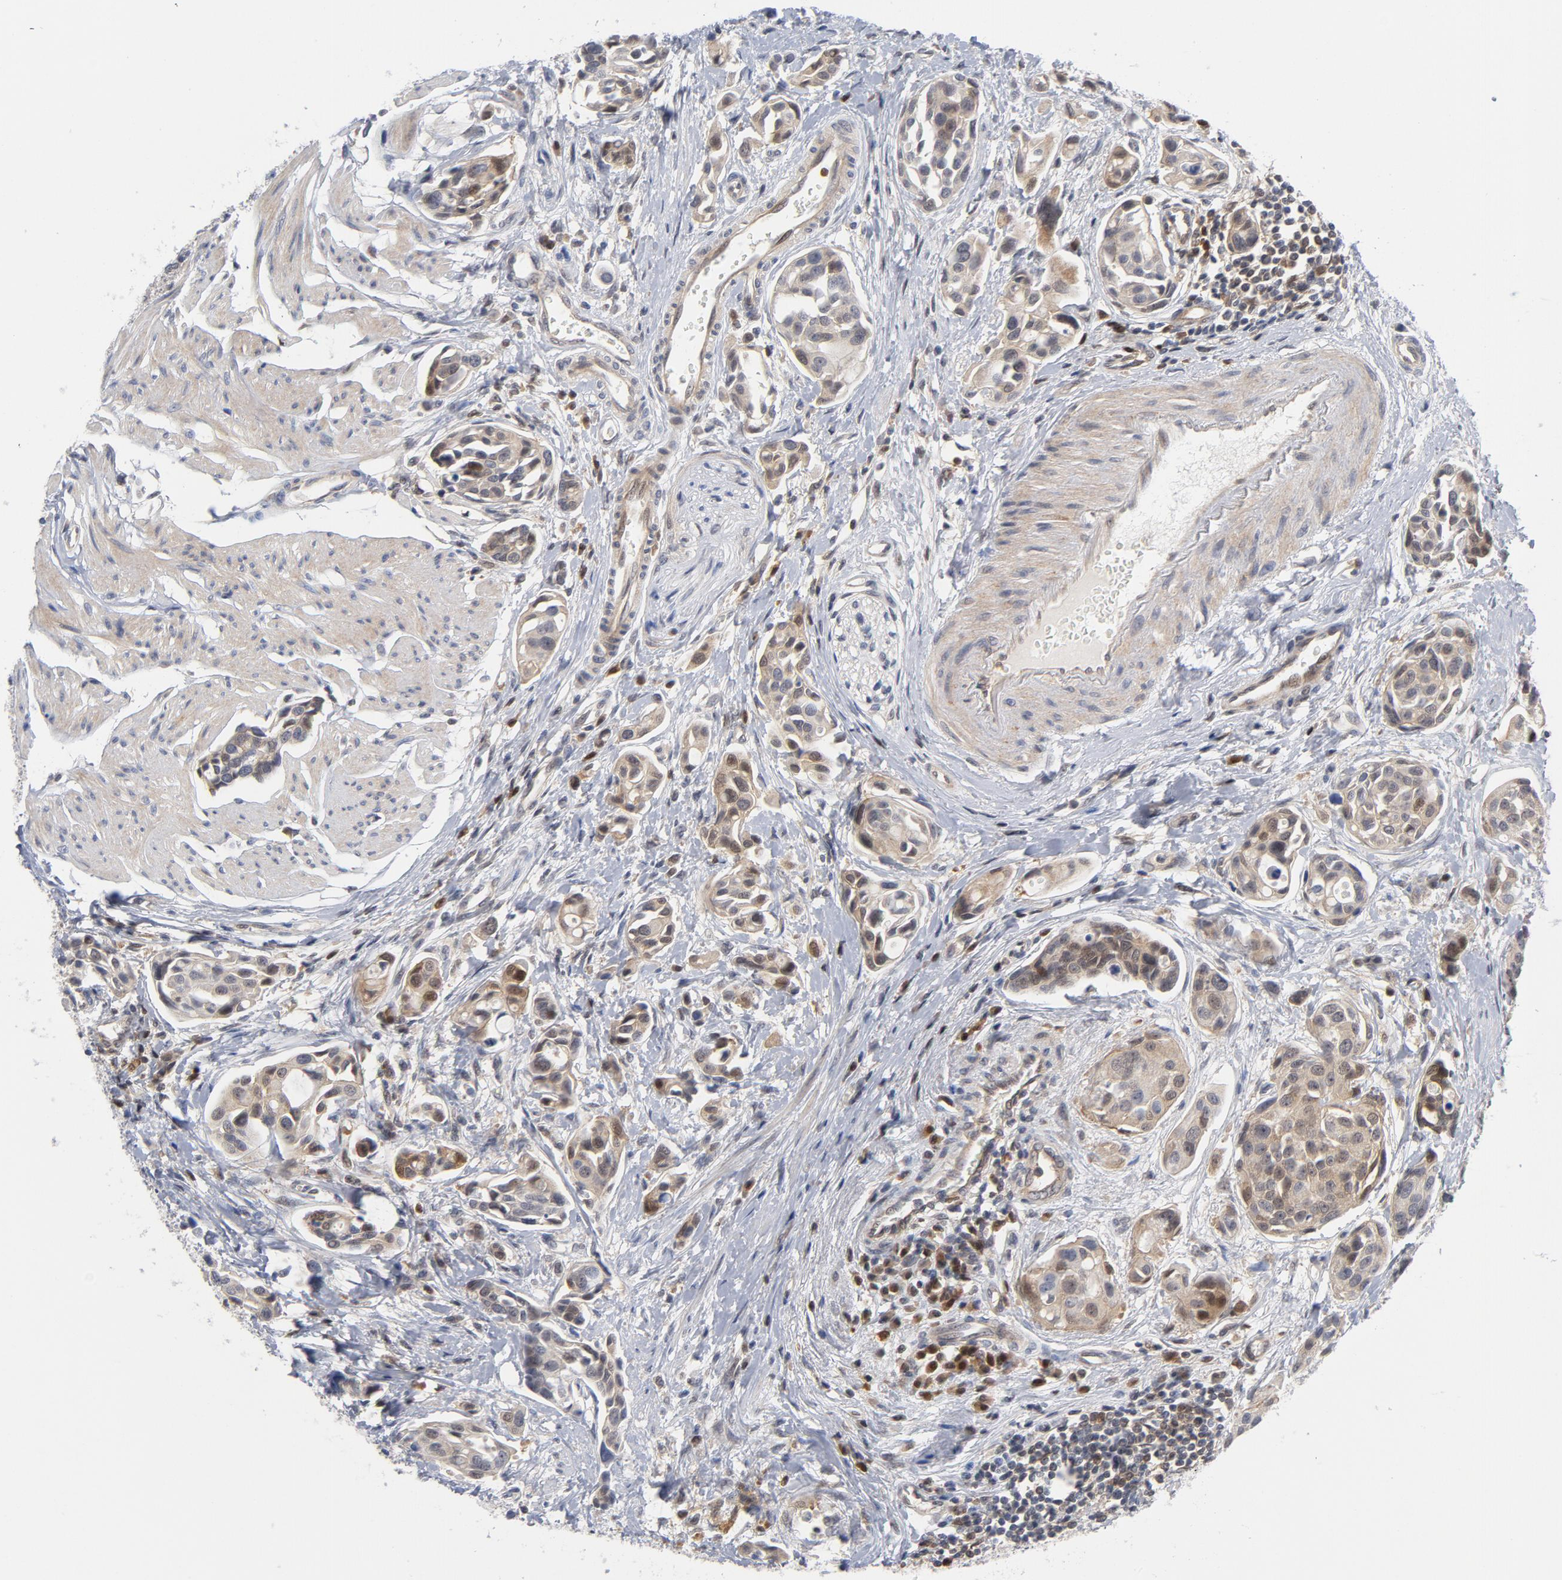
{"staining": {"intensity": "weak", "quantity": ">75%", "location": "cytoplasmic/membranous"}, "tissue": "urothelial cancer", "cell_type": "Tumor cells", "image_type": "cancer", "snomed": [{"axis": "morphology", "description": "Urothelial carcinoma, High grade"}, {"axis": "topography", "description": "Urinary bladder"}], "caption": "Weak cytoplasmic/membranous positivity is appreciated in approximately >75% of tumor cells in high-grade urothelial carcinoma. The protein of interest is stained brown, and the nuclei are stained in blue (DAB IHC with brightfield microscopy, high magnification).", "gene": "TRADD", "patient": {"sex": "male", "age": 78}}